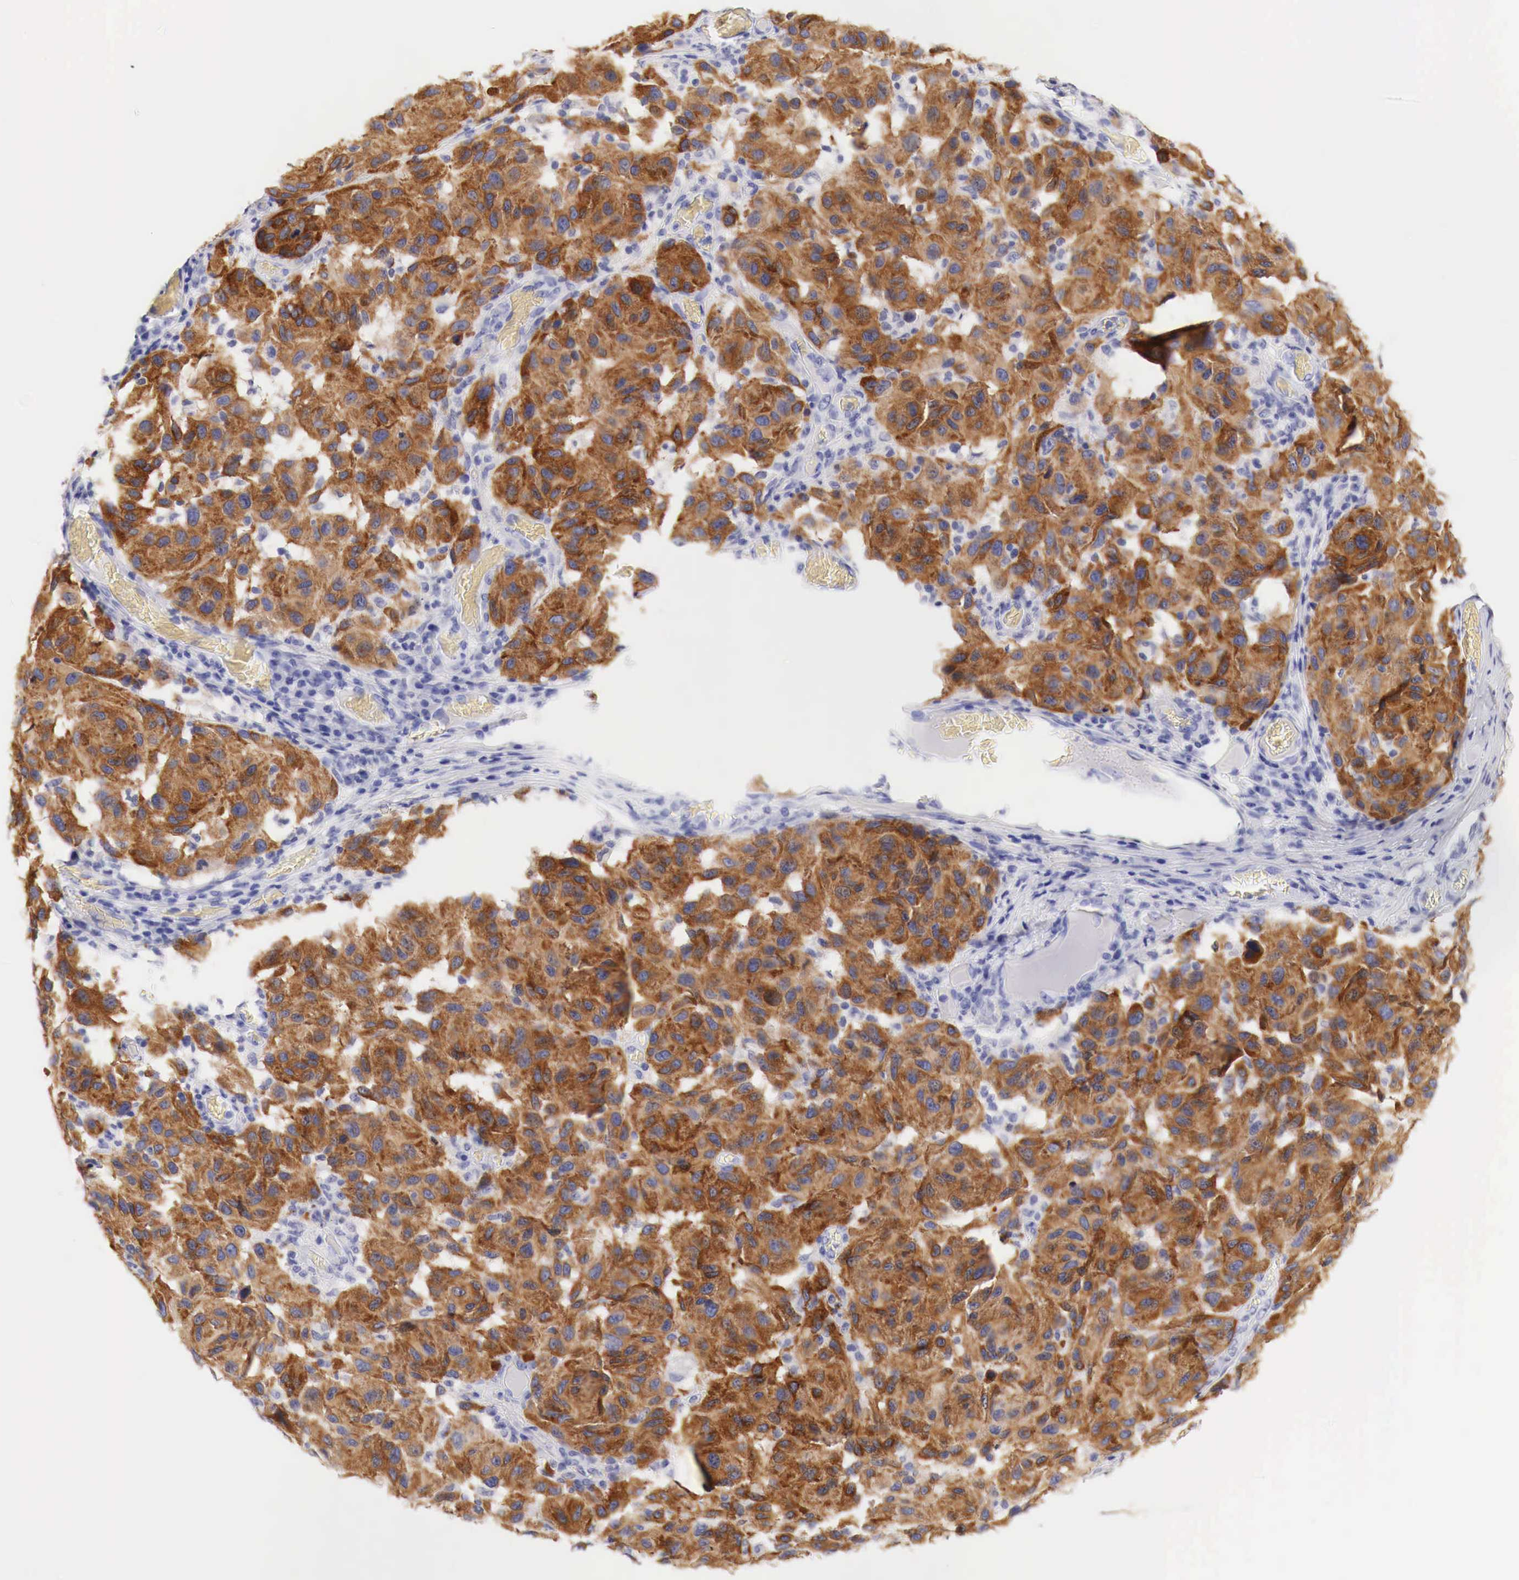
{"staining": {"intensity": "strong", "quantity": ">75%", "location": "cytoplasmic/membranous"}, "tissue": "melanoma", "cell_type": "Tumor cells", "image_type": "cancer", "snomed": [{"axis": "morphology", "description": "Malignant melanoma, NOS"}, {"axis": "topography", "description": "Skin"}], "caption": "IHC staining of malignant melanoma, which reveals high levels of strong cytoplasmic/membranous positivity in about >75% of tumor cells indicating strong cytoplasmic/membranous protein expression. The staining was performed using DAB (3,3'-diaminobenzidine) (brown) for protein detection and nuclei were counterstained in hematoxylin (blue).", "gene": "TYR", "patient": {"sex": "female", "age": 77}}